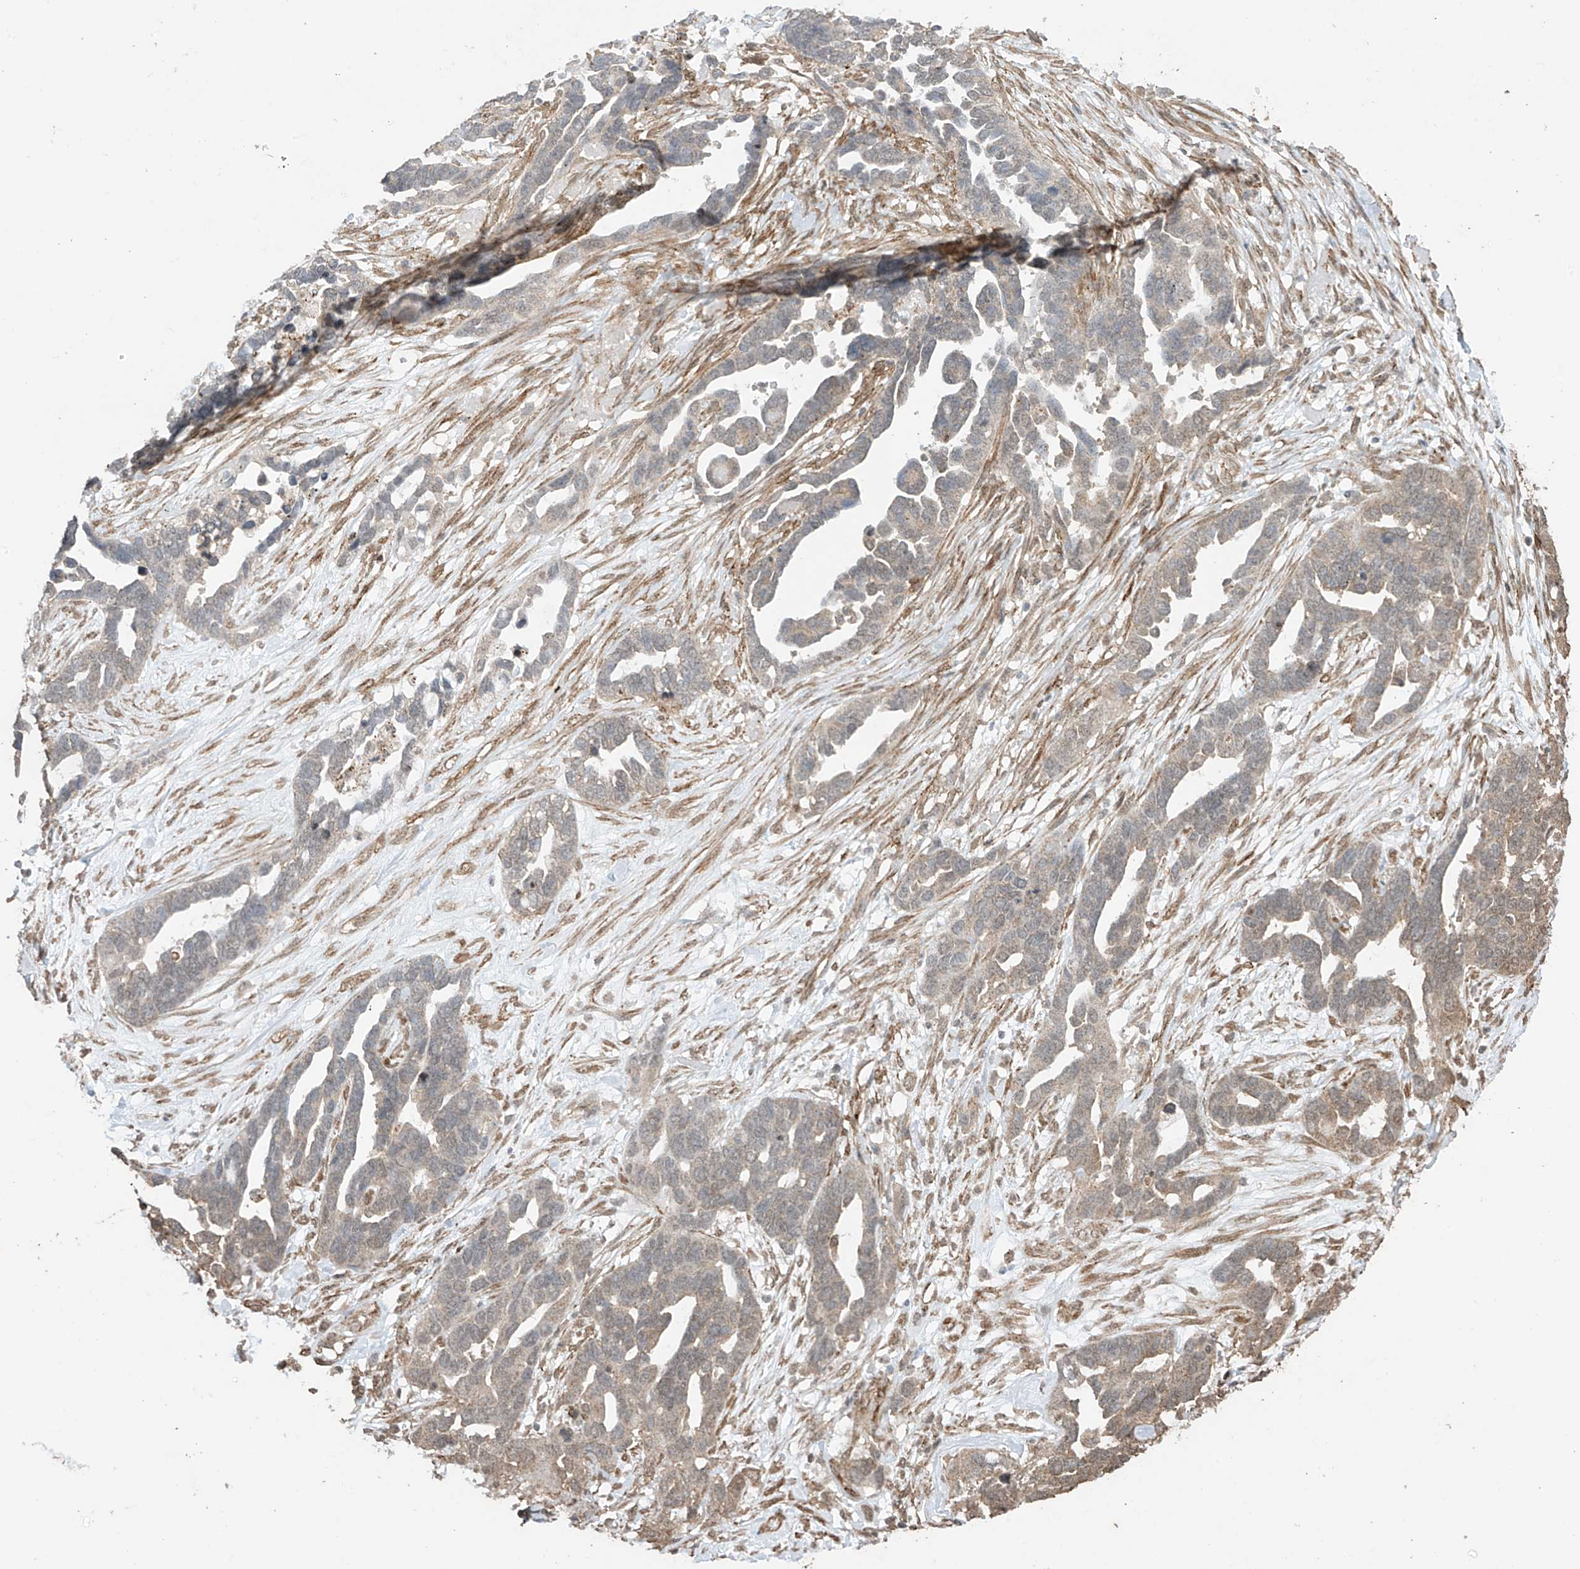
{"staining": {"intensity": "weak", "quantity": "25%-75%", "location": "cytoplasmic/membranous"}, "tissue": "ovarian cancer", "cell_type": "Tumor cells", "image_type": "cancer", "snomed": [{"axis": "morphology", "description": "Cystadenocarcinoma, serous, NOS"}, {"axis": "topography", "description": "Ovary"}], "caption": "Ovarian cancer (serous cystadenocarcinoma) tissue demonstrates weak cytoplasmic/membranous positivity in about 25%-75% of tumor cells", "gene": "TTLL5", "patient": {"sex": "female", "age": 54}}